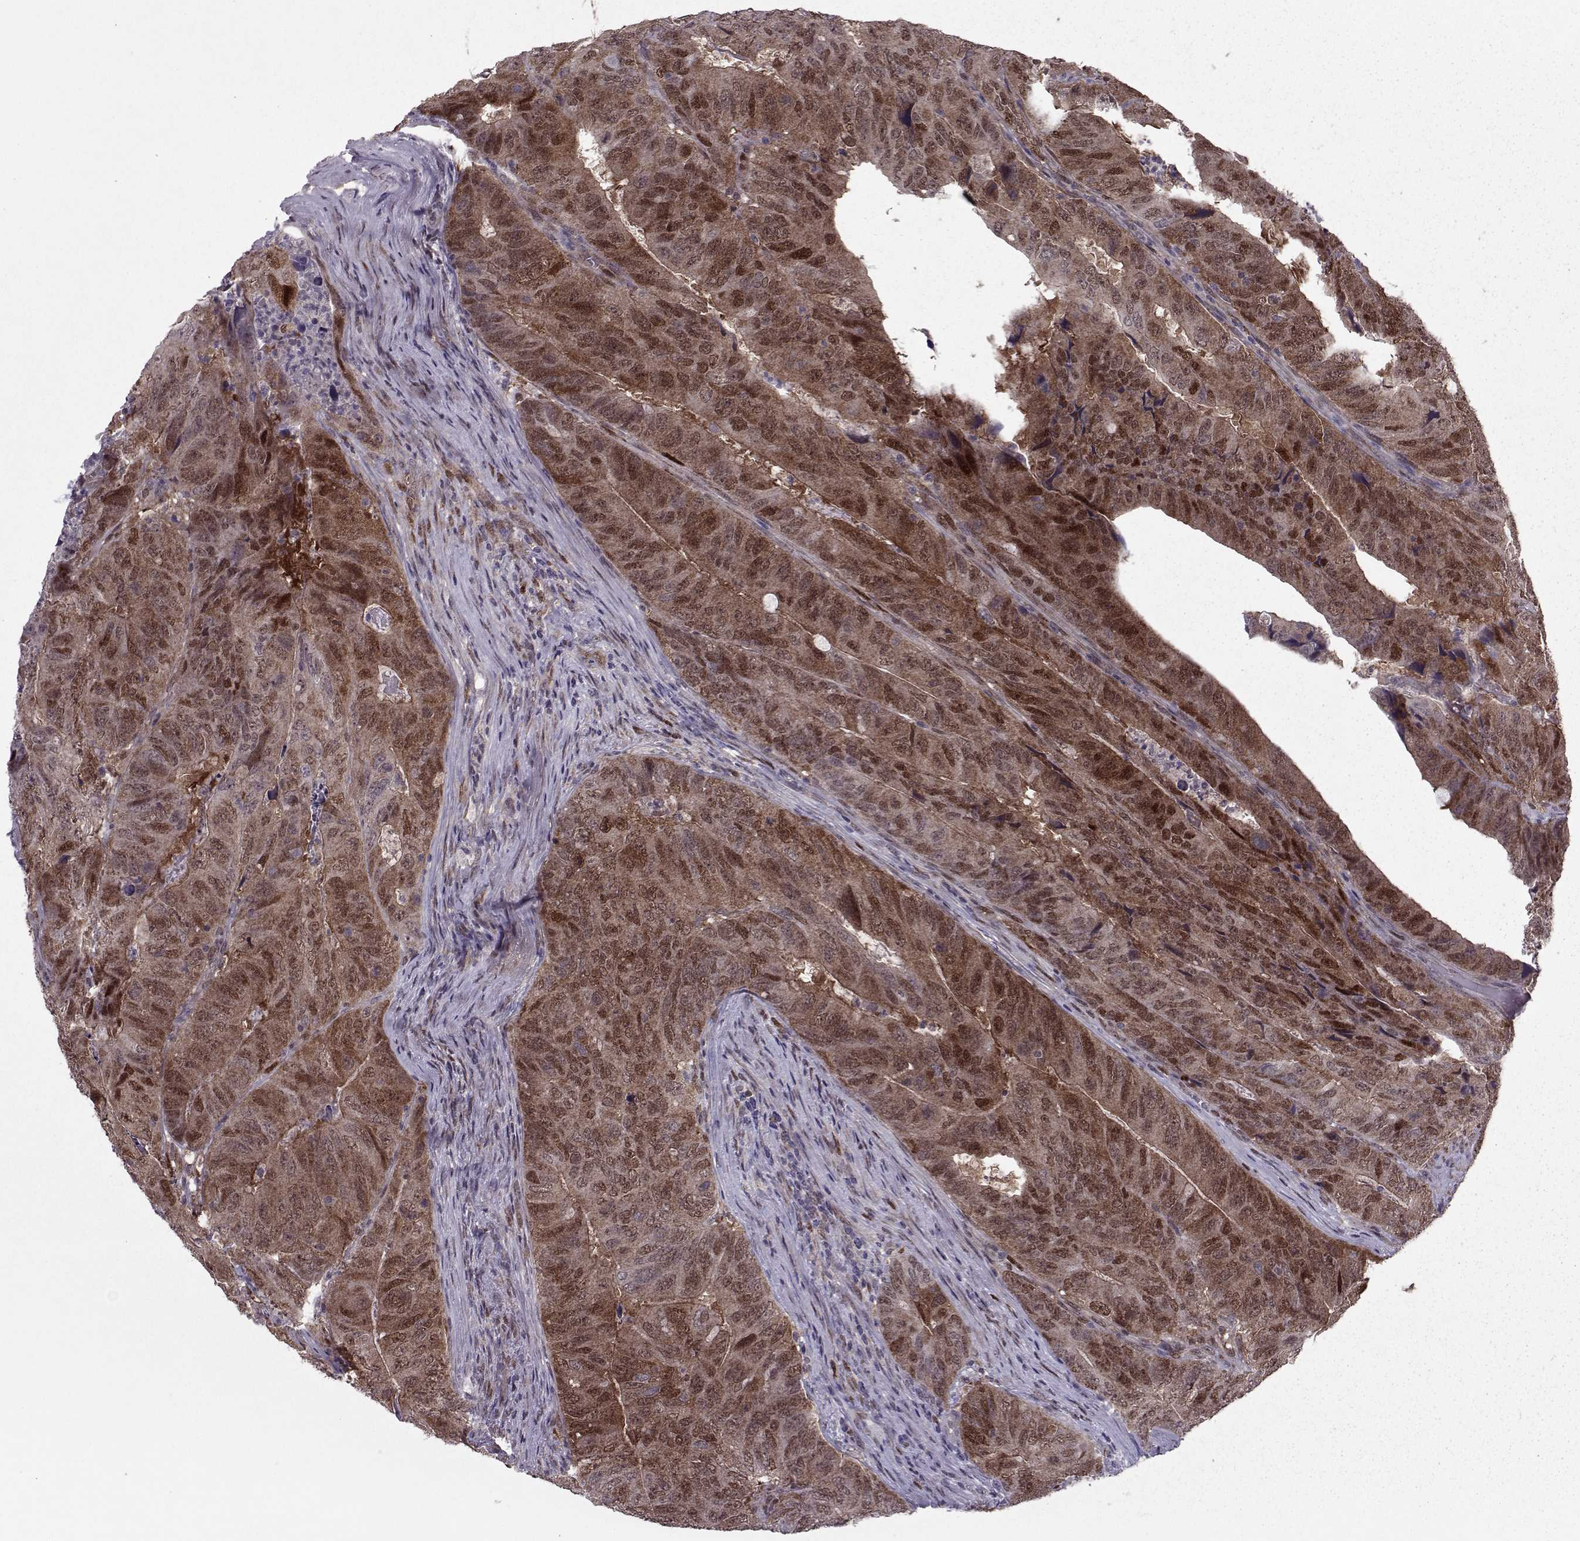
{"staining": {"intensity": "moderate", "quantity": ">75%", "location": "cytoplasmic/membranous,nuclear"}, "tissue": "colorectal cancer", "cell_type": "Tumor cells", "image_type": "cancer", "snomed": [{"axis": "morphology", "description": "Adenocarcinoma, NOS"}, {"axis": "topography", "description": "Colon"}], "caption": "The micrograph displays immunohistochemical staining of colorectal cancer. There is moderate cytoplasmic/membranous and nuclear positivity is identified in about >75% of tumor cells.", "gene": "CDK4", "patient": {"sex": "male", "age": 79}}